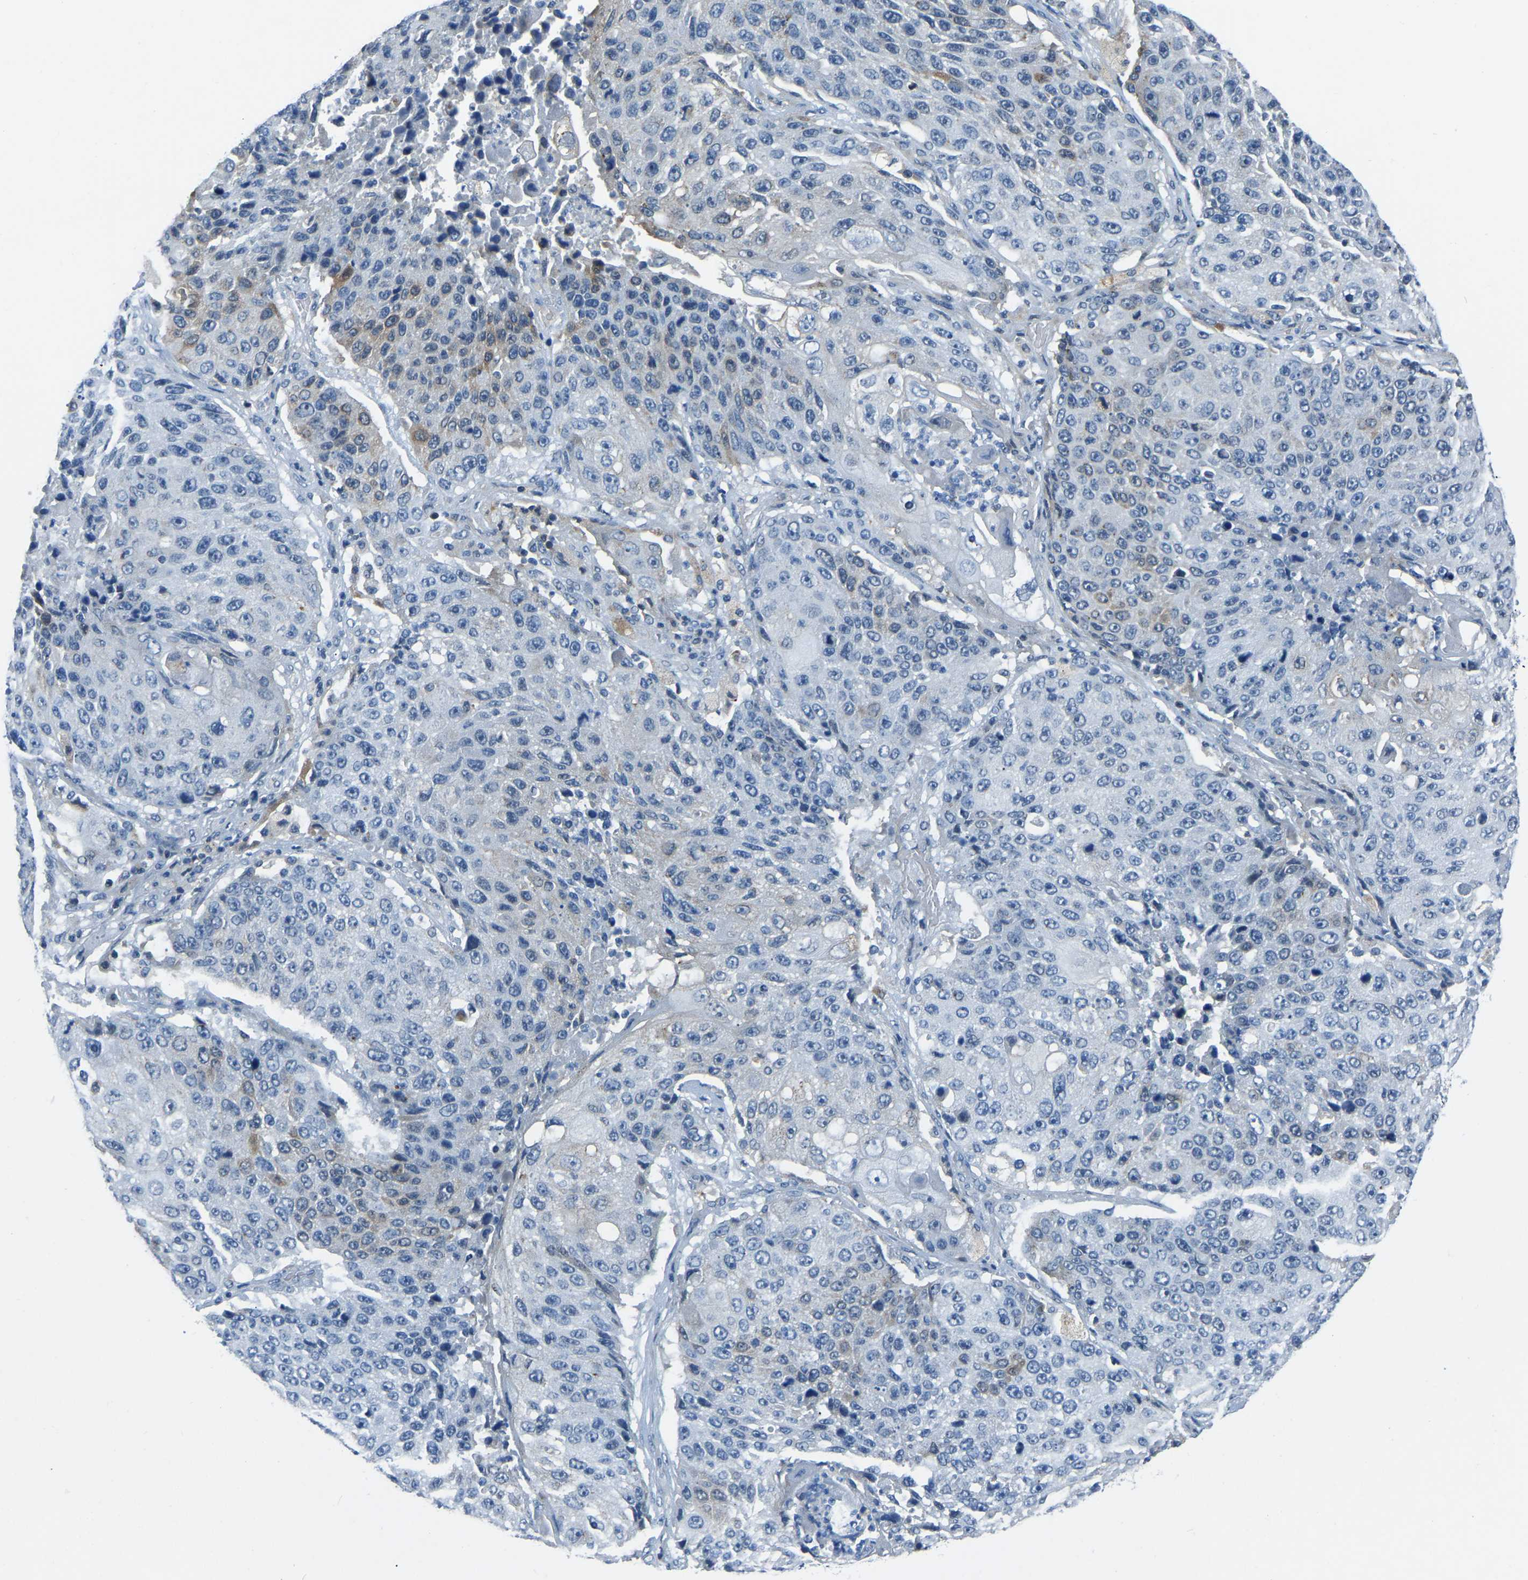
{"staining": {"intensity": "weak", "quantity": "<25%", "location": "cytoplasmic/membranous"}, "tissue": "lung cancer", "cell_type": "Tumor cells", "image_type": "cancer", "snomed": [{"axis": "morphology", "description": "Squamous cell carcinoma, NOS"}, {"axis": "topography", "description": "Lung"}], "caption": "Immunohistochemistry (IHC) histopathology image of squamous cell carcinoma (lung) stained for a protein (brown), which exhibits no staining in tumor cells.", "gene": "XIRP1", "patient": {"sex": "male", "age": 61}}